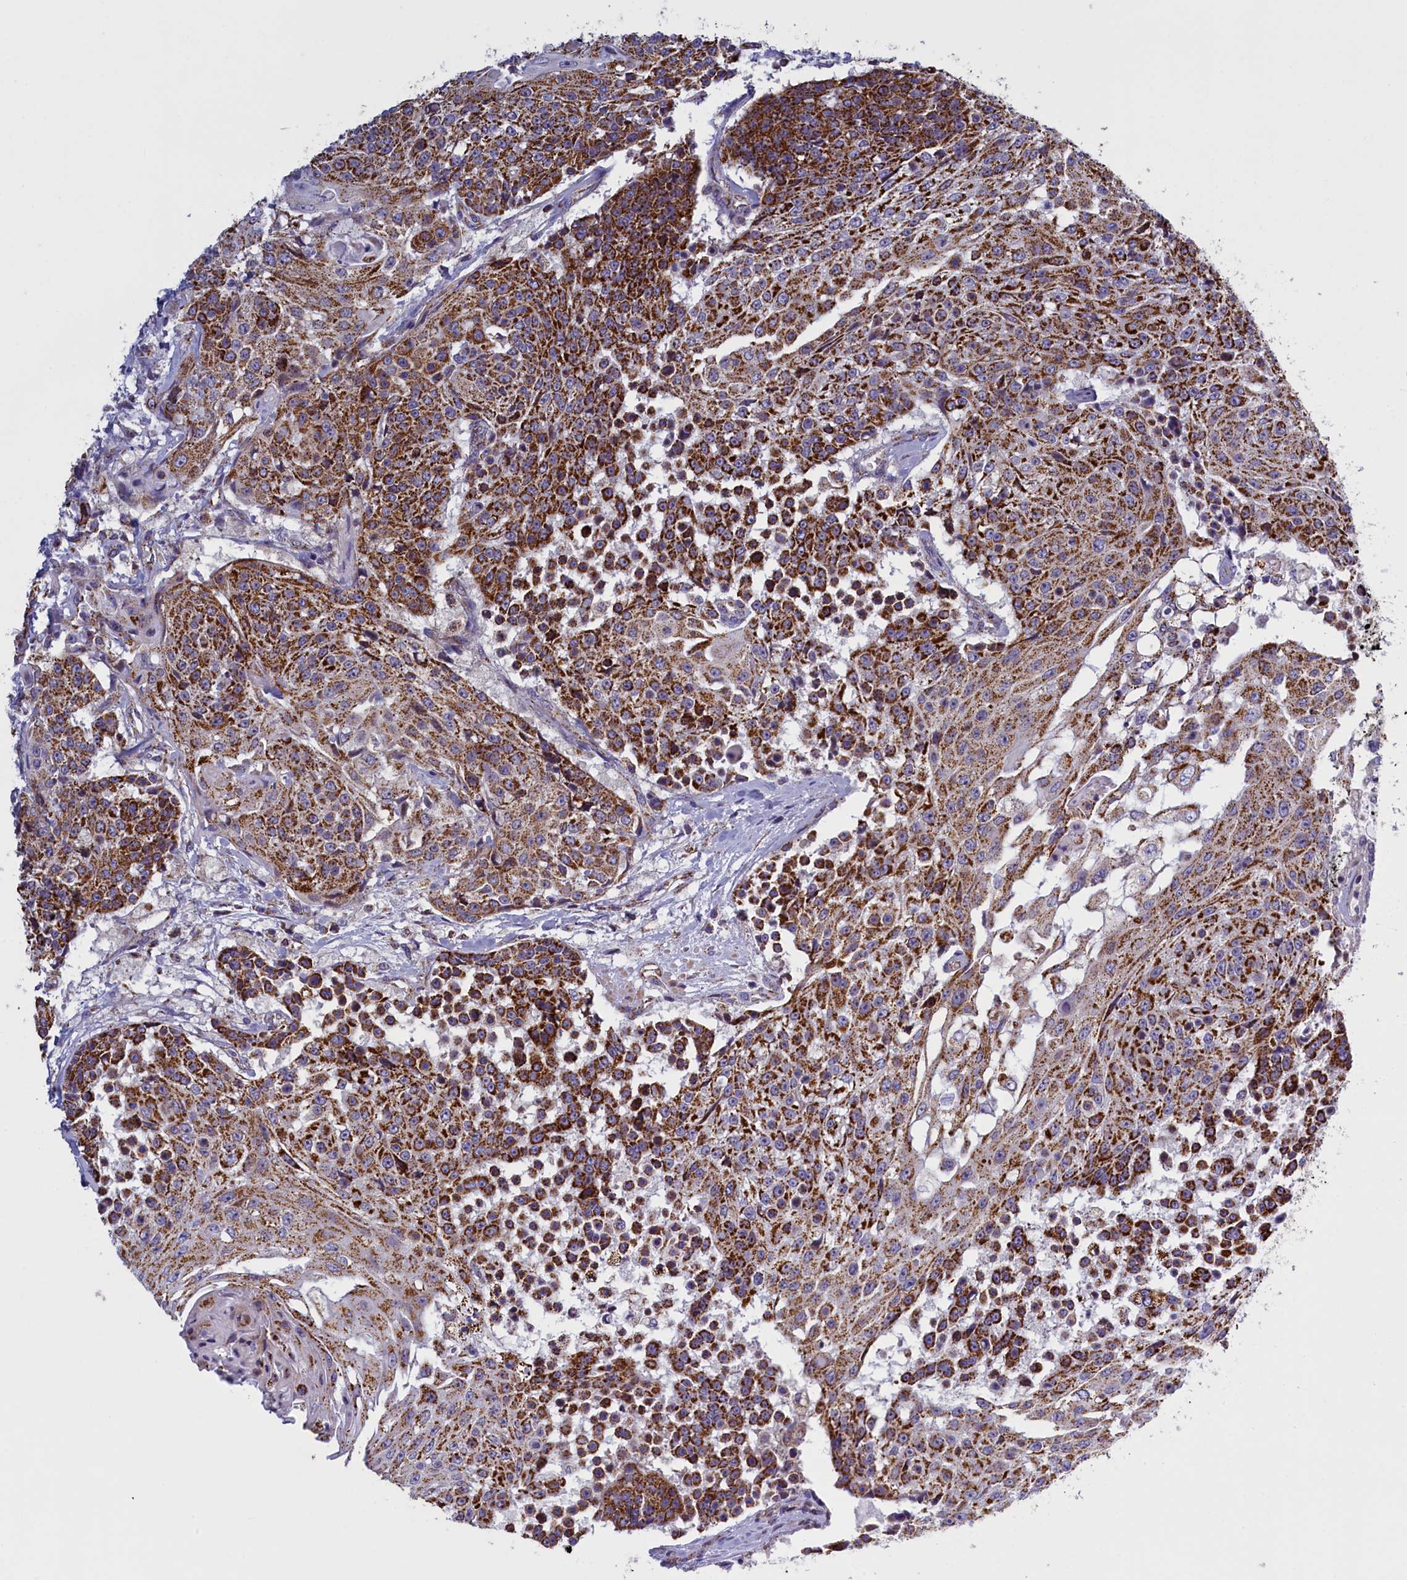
{"staining": {"intensity": "strong", "quantity": ">75%", "location": "cytoplasmic/membranous"}, "tissue": "urothelial cancer", "cell_type": "Tumor cells", "image_type": "cancer", "snomed": [{"axis": "morphology", "description": "Urothelial carcinoma, High grade"}, {"axis": "topography", "description": "Urinary bladder"}], "caption": "A high amount of strong cytoplasmic/membranous expression is appreciated in about >75% of tumor cells in urothelial cancer tissue.", "gene": "IFT122", "patient": {"sex": "female", "age": 63}}